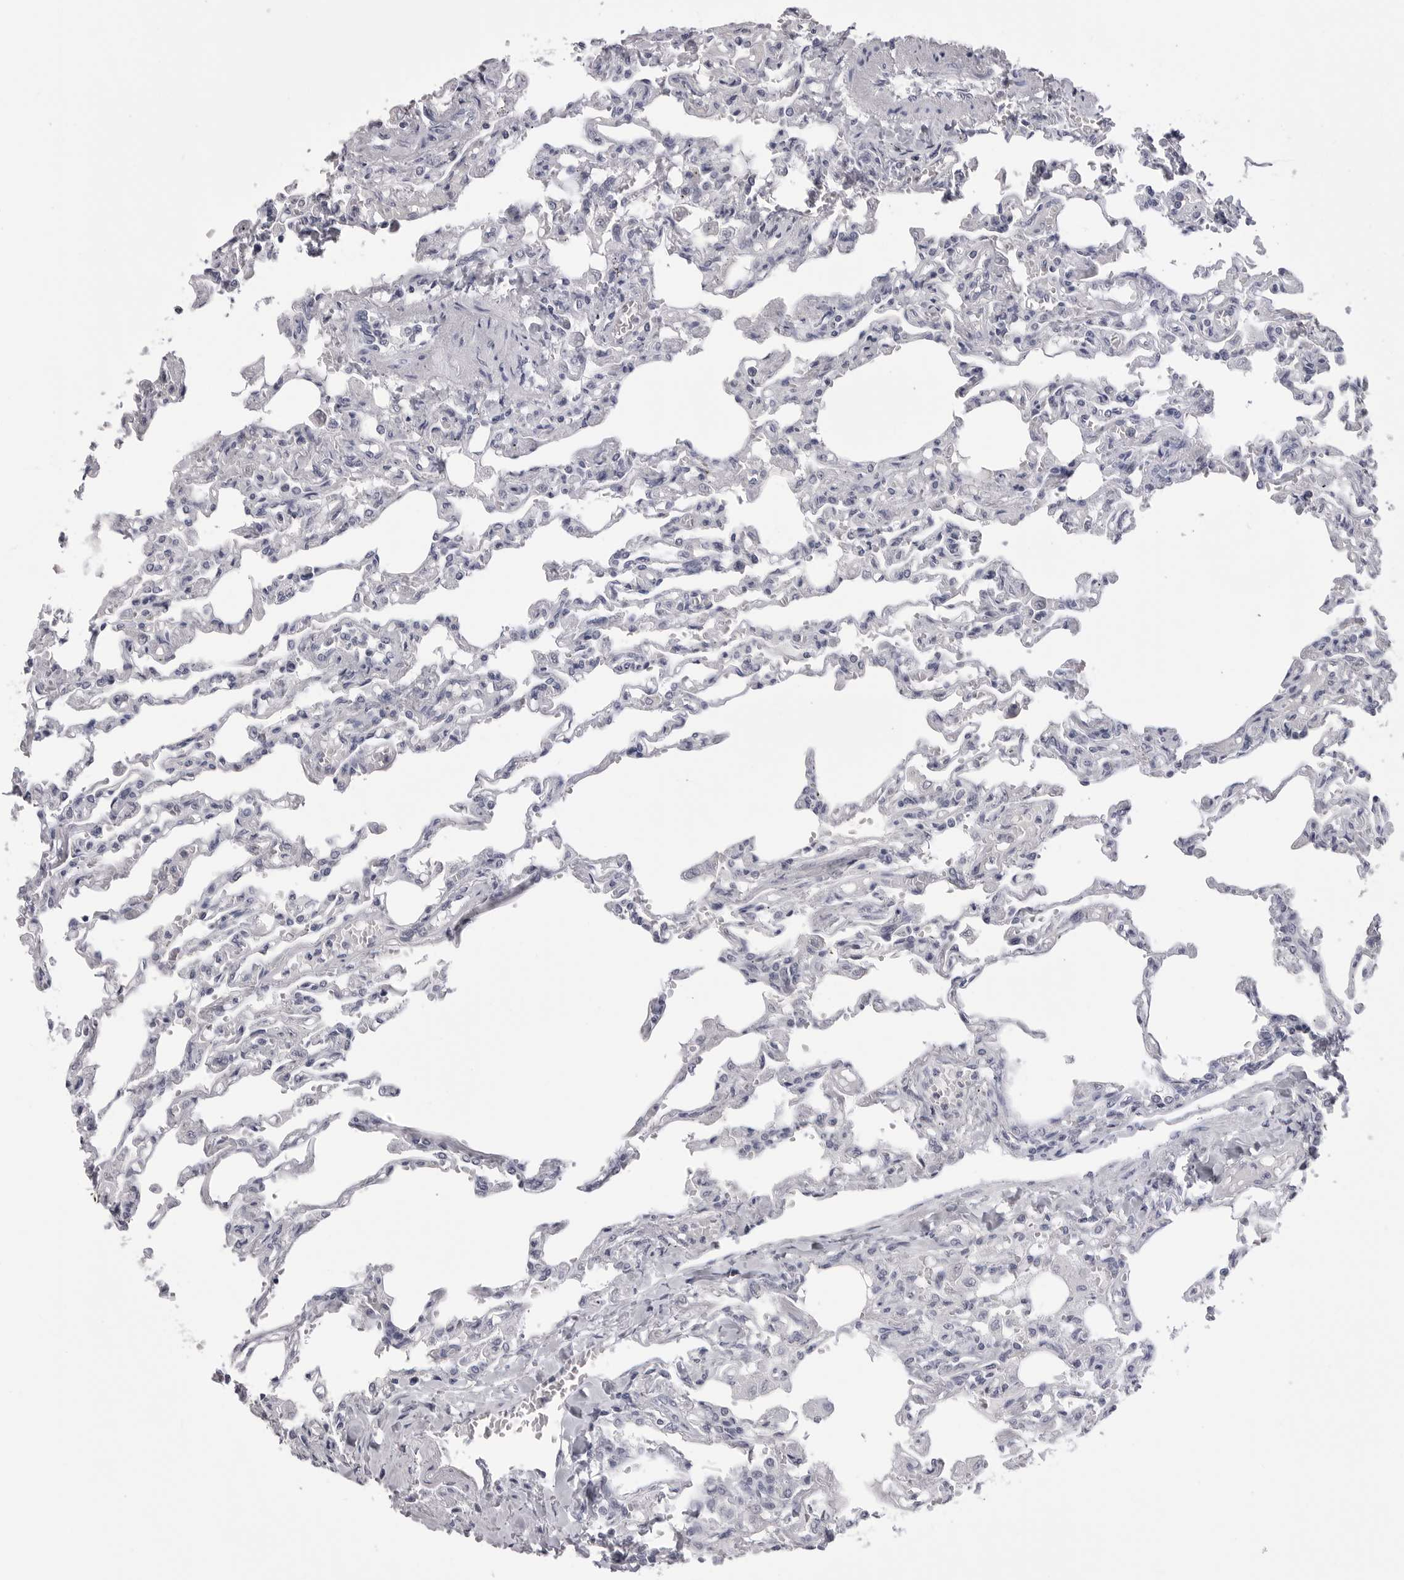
{"staining": {"intensity": "negative", "quantity": "none", "location": "none"}, "tissue": "lung", "cell_type": "Alveolar cells", "image_type": "normal", "snomed": [{"axis": "morphology", "description": "Normal tissue, NOS"}, {"axis": "topography", "description": "Lung"}], "caption": "A photomicrograph of human lung is negative for staining in alveolar cells. Brightfield microscopy of immunohistochemistry (IHC) stained with DAB (3,3'-diaminobenzidine) (brown) and hematoxylin (blue), captured at high magnification.", "gene": "LGALS4", "patient": {"sex": "male", "age": 21}}